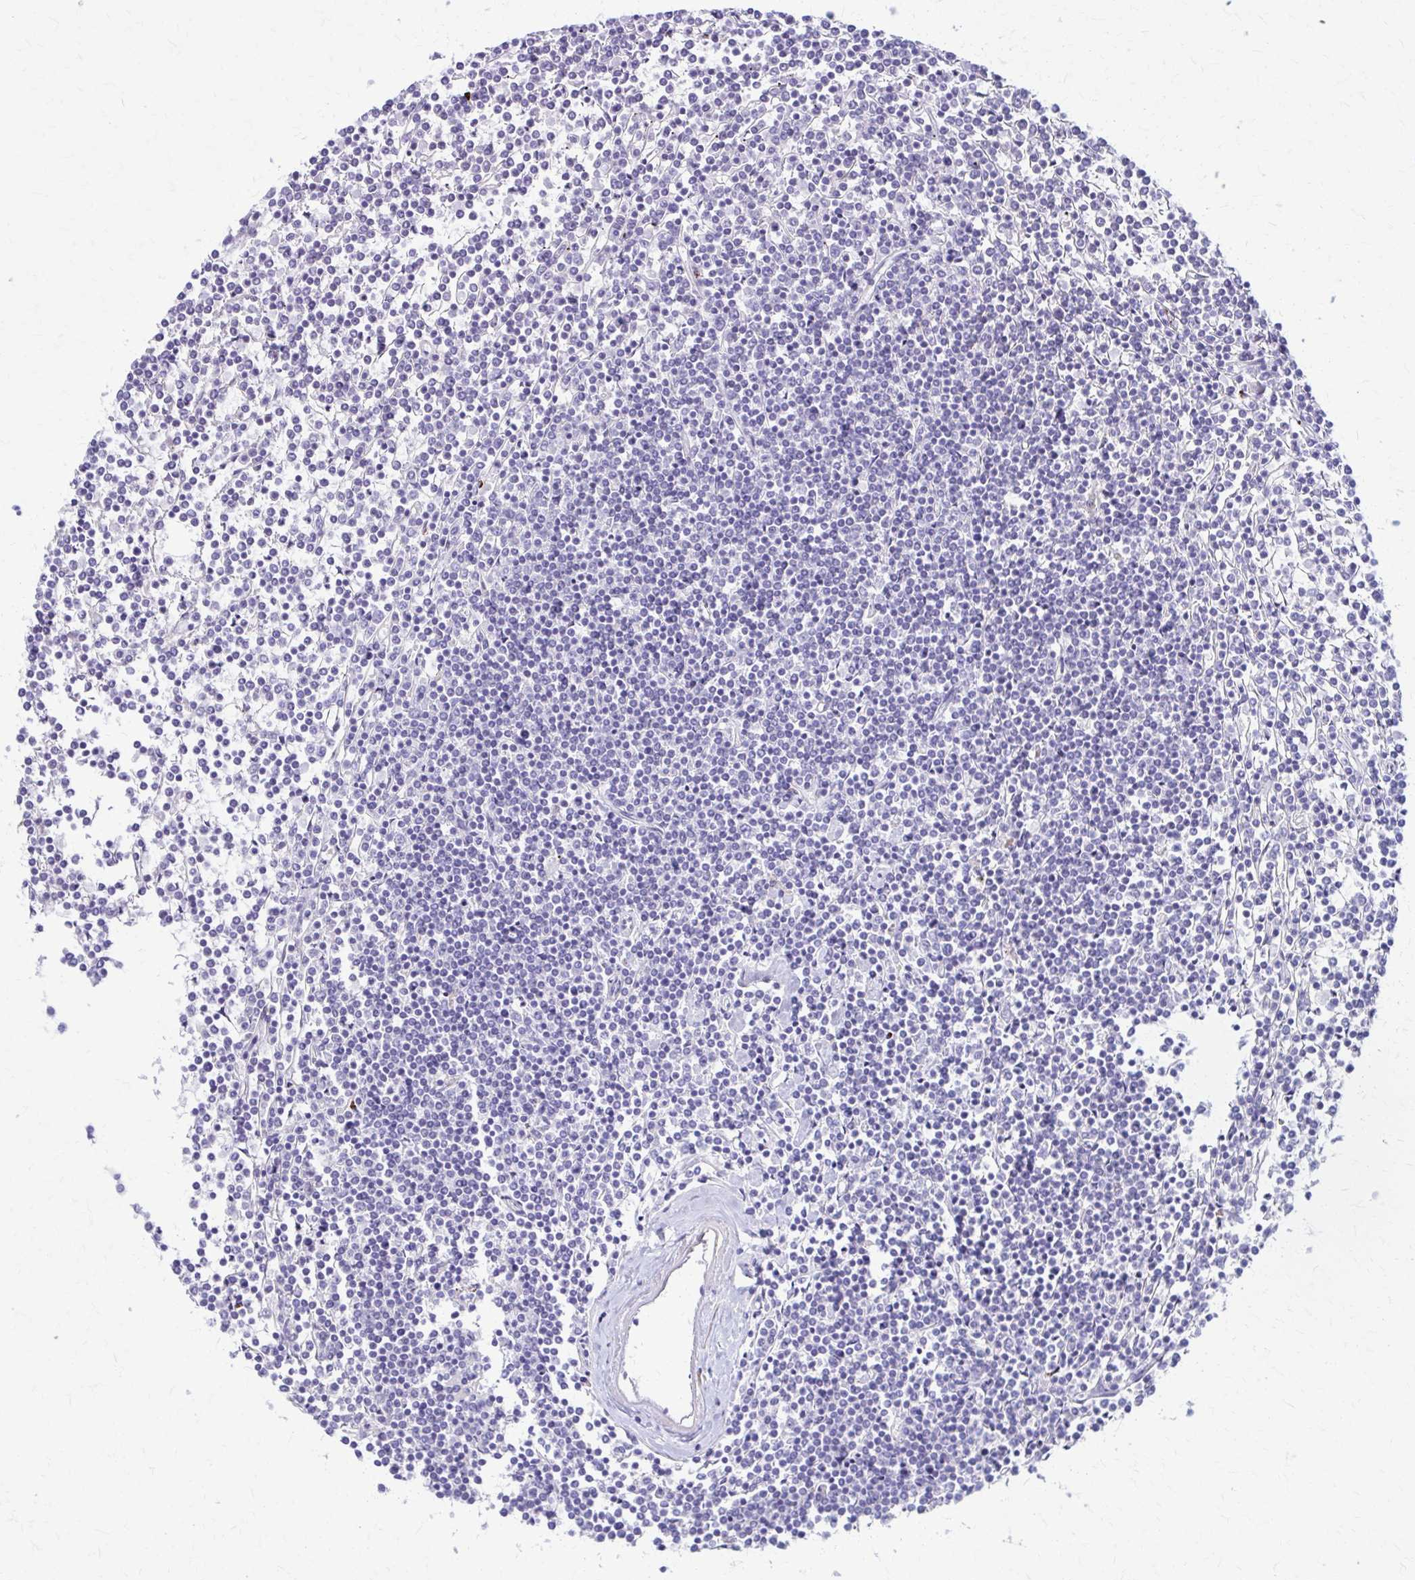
{"staining": {"intensity": "negative", "quantity": "none", "location": "none"}, "tissue": "lymphoma", "cell_type": "Tumor cells", "image_type": "cancer", "snomed": [{"axis": "morphology", "description": "Malignant lymphoma, non-Hodgkin's type, Low grade"}, {"axis": "topography", "description": "Spleen"}], "caption": "Protein analysis of lymphoma shows no significant positivity in tumor cells.", "gene": "DSP", "patient": {"sex": "female", "age": 19}}